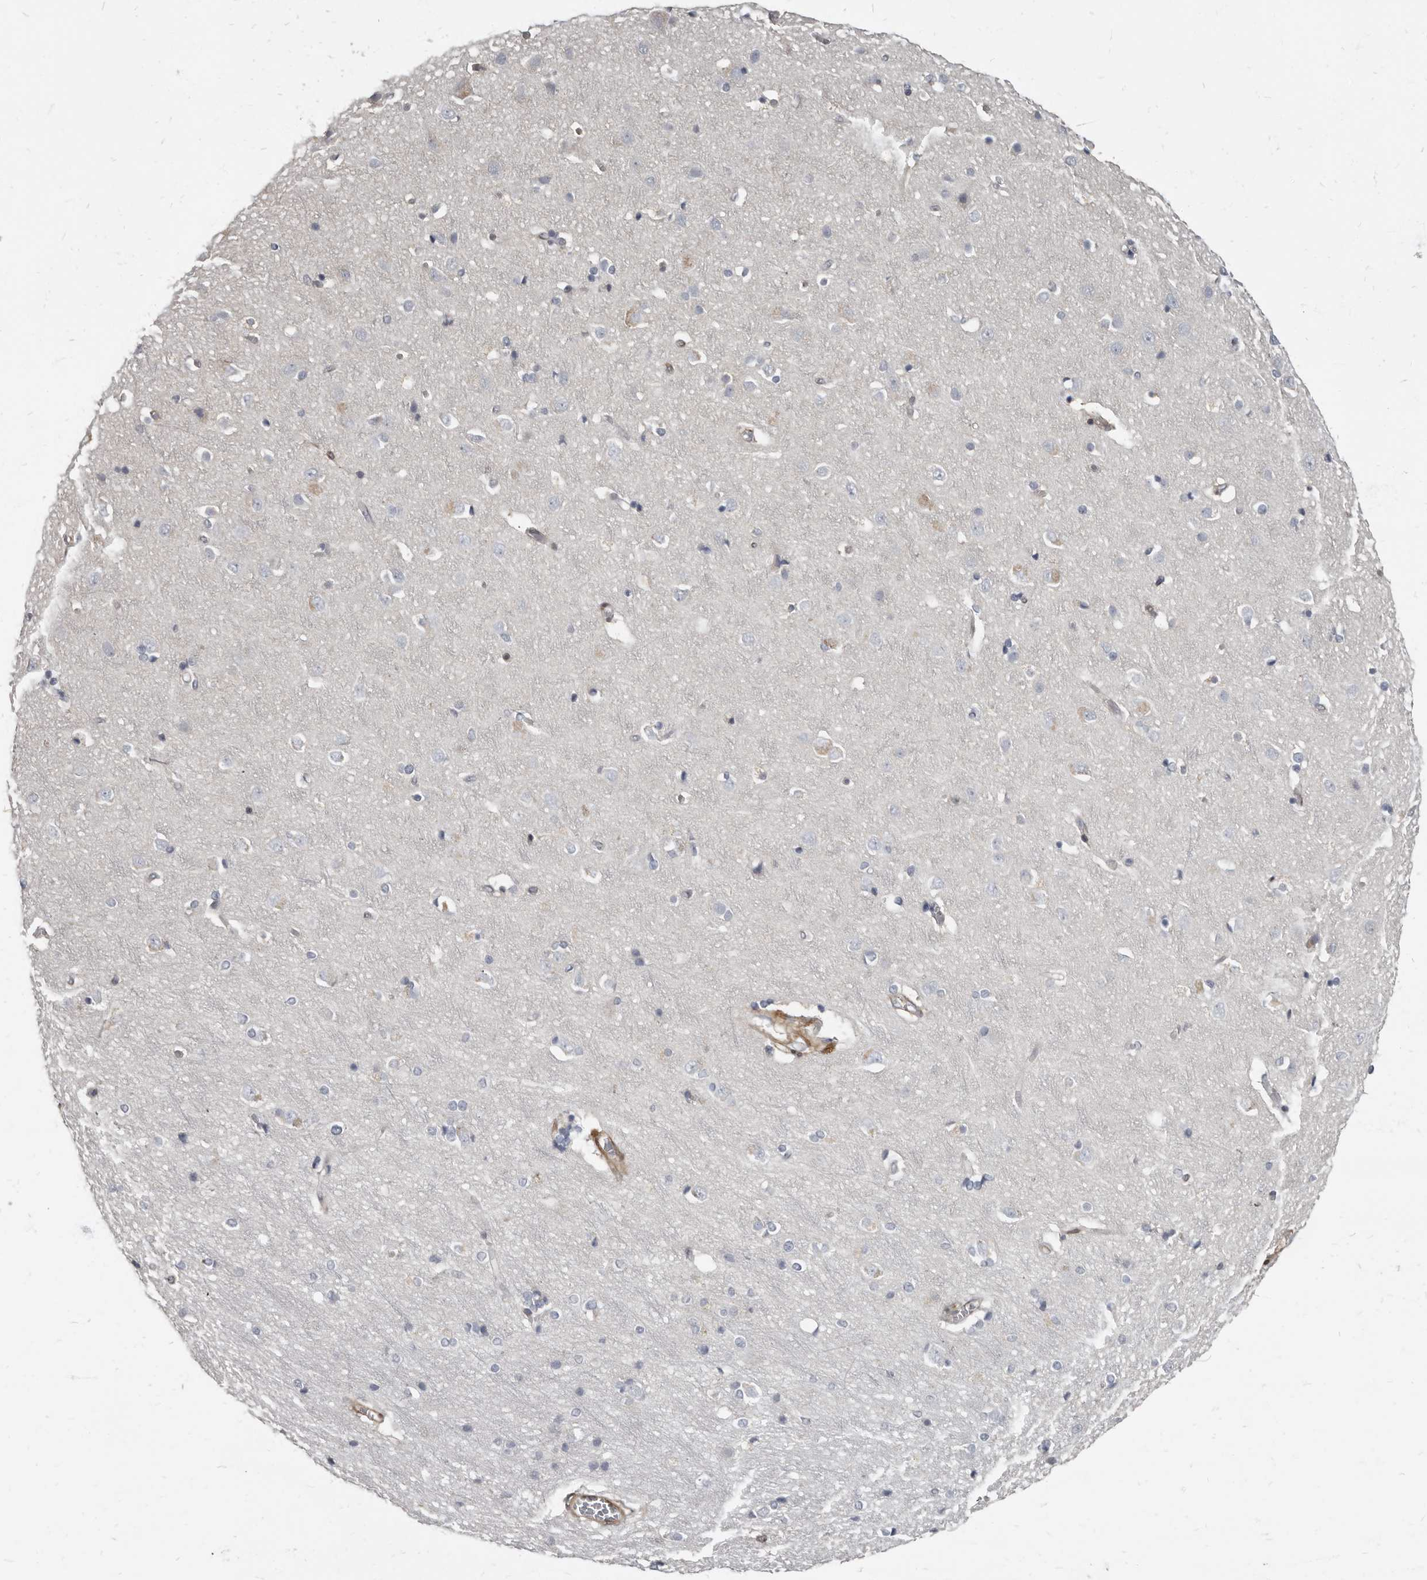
{"staining": {"intensity": "moderate", "quantity": ">75%", "location": "cytoplasmic/membranous"}, "tissue": "cerebral cortex", "cell_type": "Endothelial cells", "image_type": "normal", "snomed": [{"axis": "morphology", "description": "Normal tissue, NOS"}, {"axis": "topography", "description": "Cerebral cortex"}], "caption": "Endothelial cells show medium levels of moderate cytoplasmic/membranous expression in about >75% of cells in unremarkable human cerebral cortex. (DAB = brown stain, brightfield microscopy at high magnification).", "gene": "MRGPRF", "patient": {"sex": "male", "age": 54}}